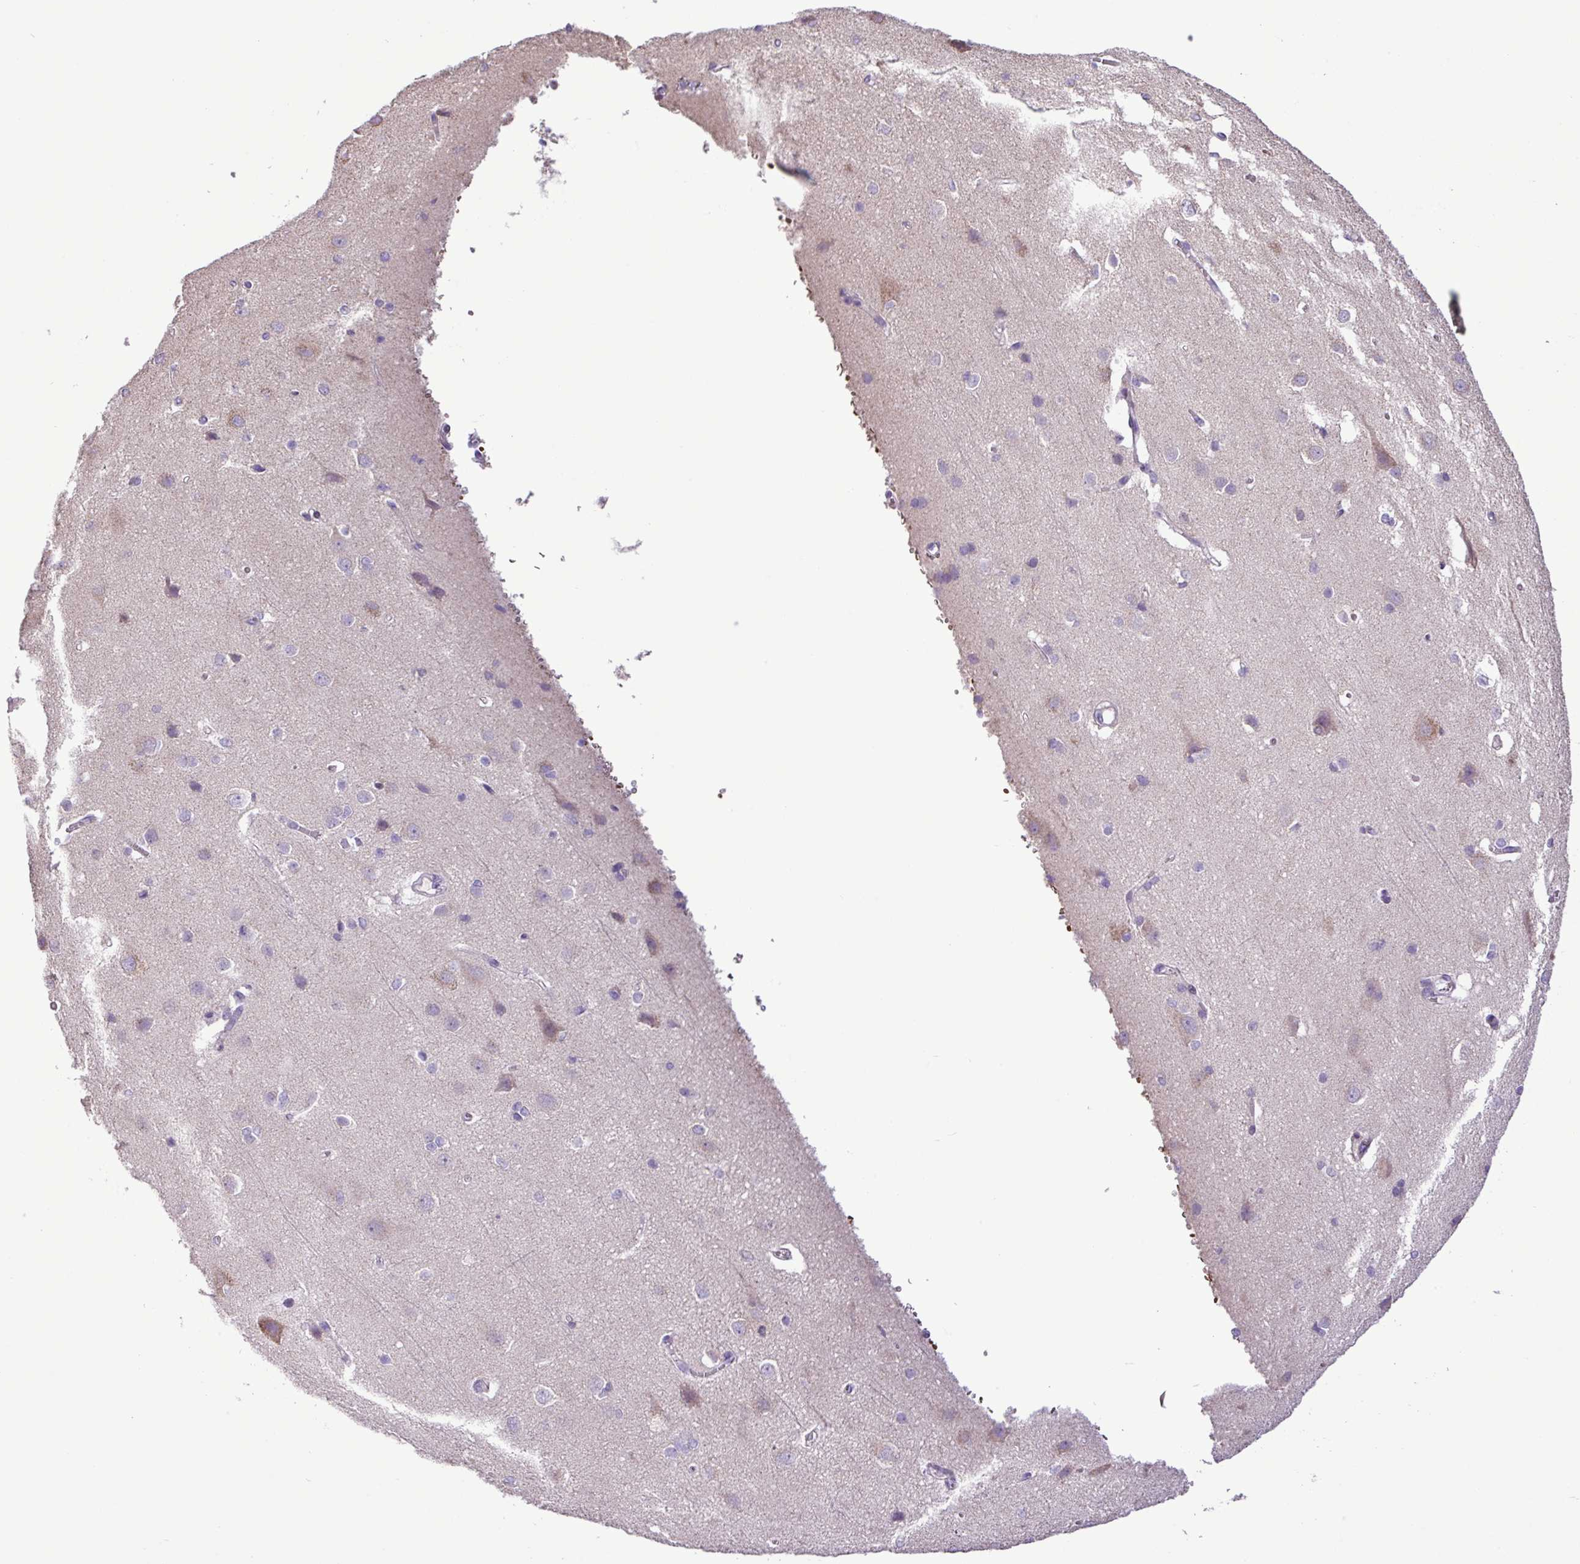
{"staining": {"intensity": "negative", "quantity": "none", "location": "none"}, "tissue": "cerebral cortex", "cell_type": "Endothelial cells", "image_type": "normal", "snomed": [{"axis": "morphology", "description": "Normal tissue, NOS"}, {"axis": "topography", "description": "Cerebral cortex"}], "caption": "Immunohistochemistry (IHC) of benign cerebral cortex shows no positivity in endothelial cells. (Brightfield microscopy of DAB (3,3'-diaminobenzidine) immunohistochemistry (IHC) at high magnification).", "gene": "FAM183A", "patient": {"sex": "male", "age": 37}}